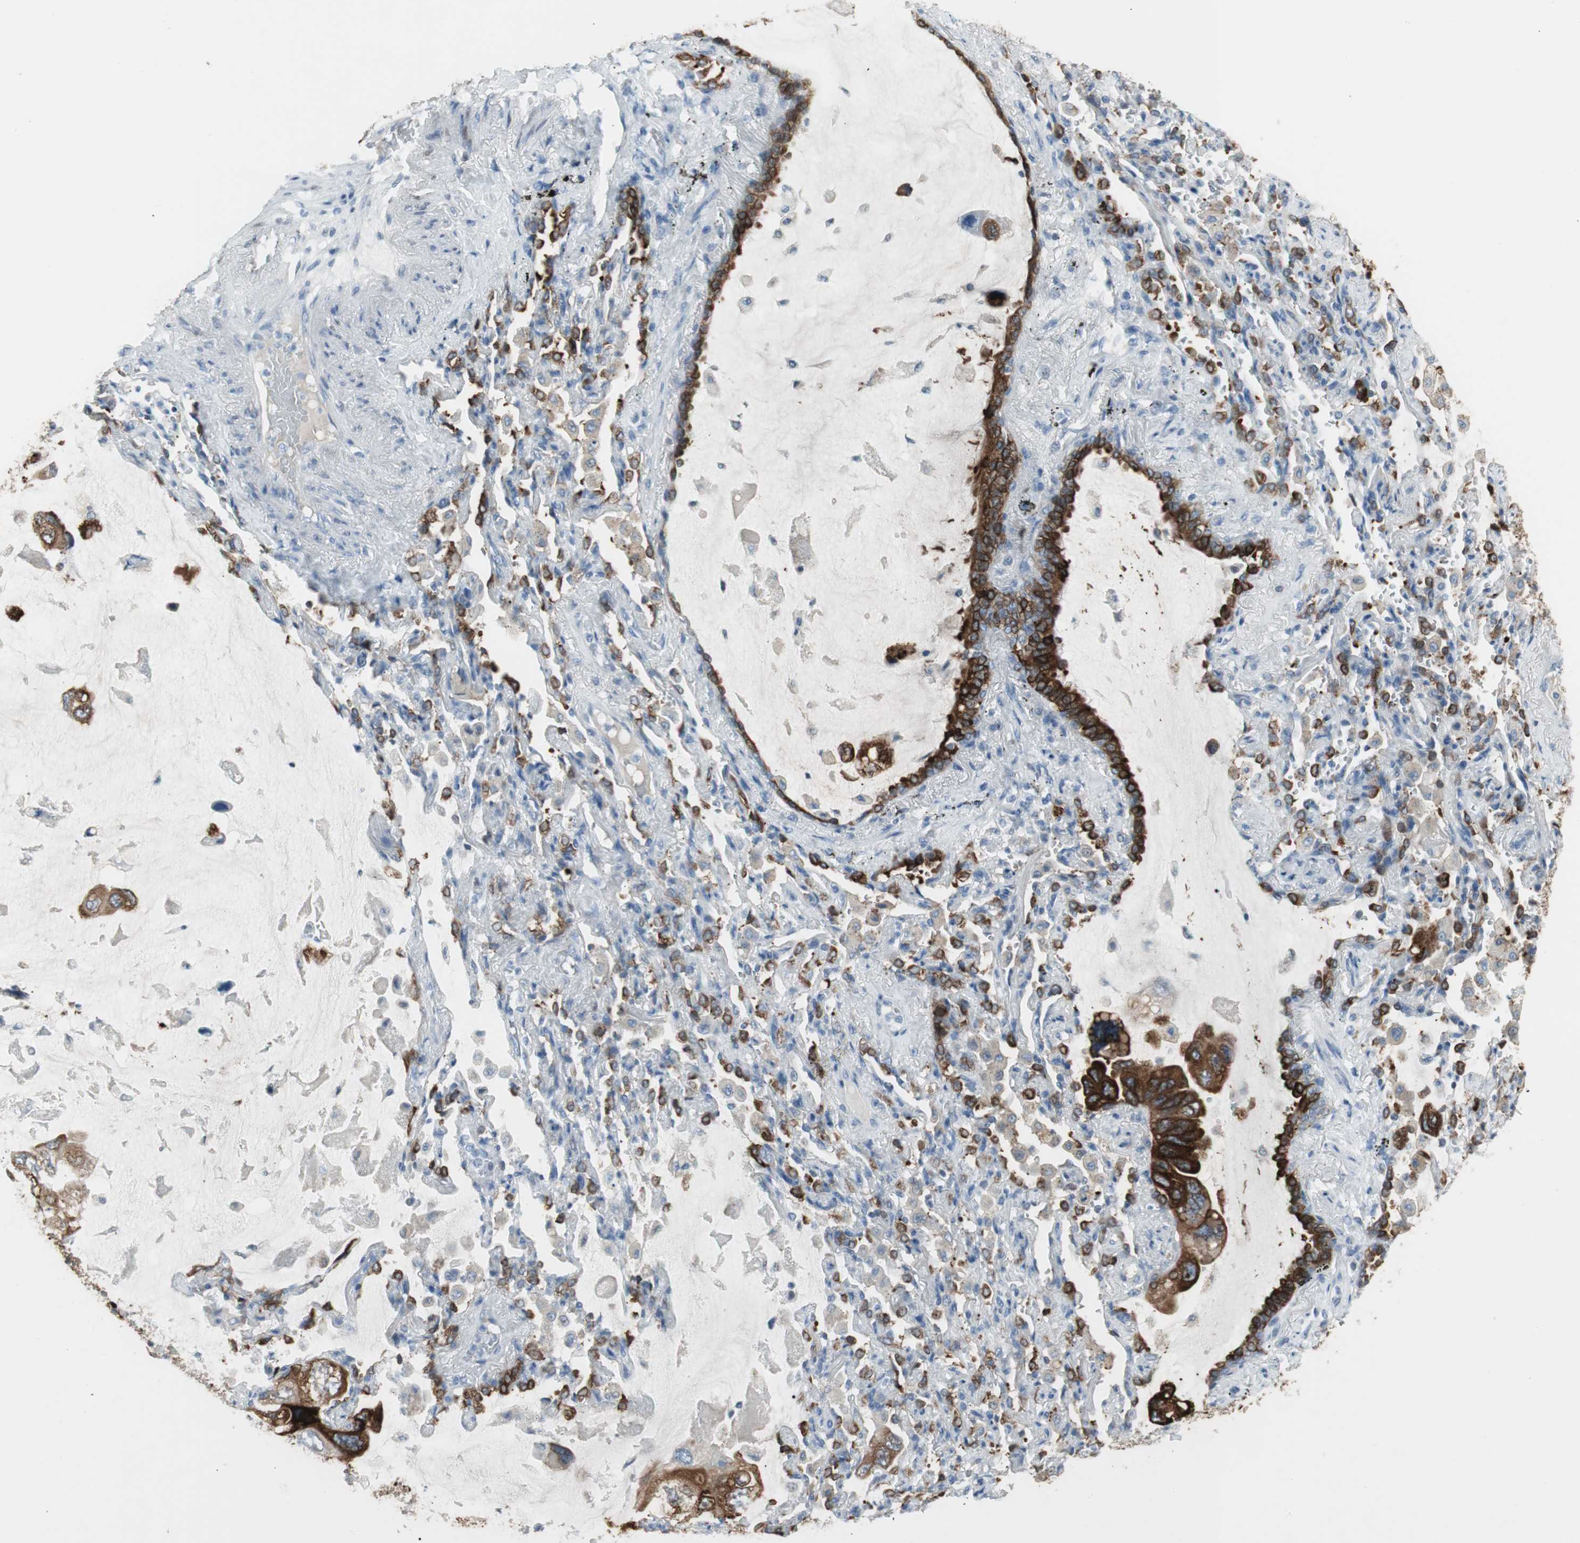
{"staining": {"intensity": "strong", "quantity": ">75%", "location": "cytoplasmic/membranous"}, "tissue": "lung cancer", "cell_type": "Tumor cells", "image_type": "cancer", "snomed": [{"axis": "morphology", "description": "Squamous cell carcinoma, NOS"}, {"axis": "topography", "description": "Lung"}], "caption": "Immunohistochemical staining of human lung squamous cell carcinoma exhibits strong cytoplasmic/membranous protein expression in about >75% of tumor cells.", "gene": "AGR2", "patient": {"sex": "female", "age": 73}}